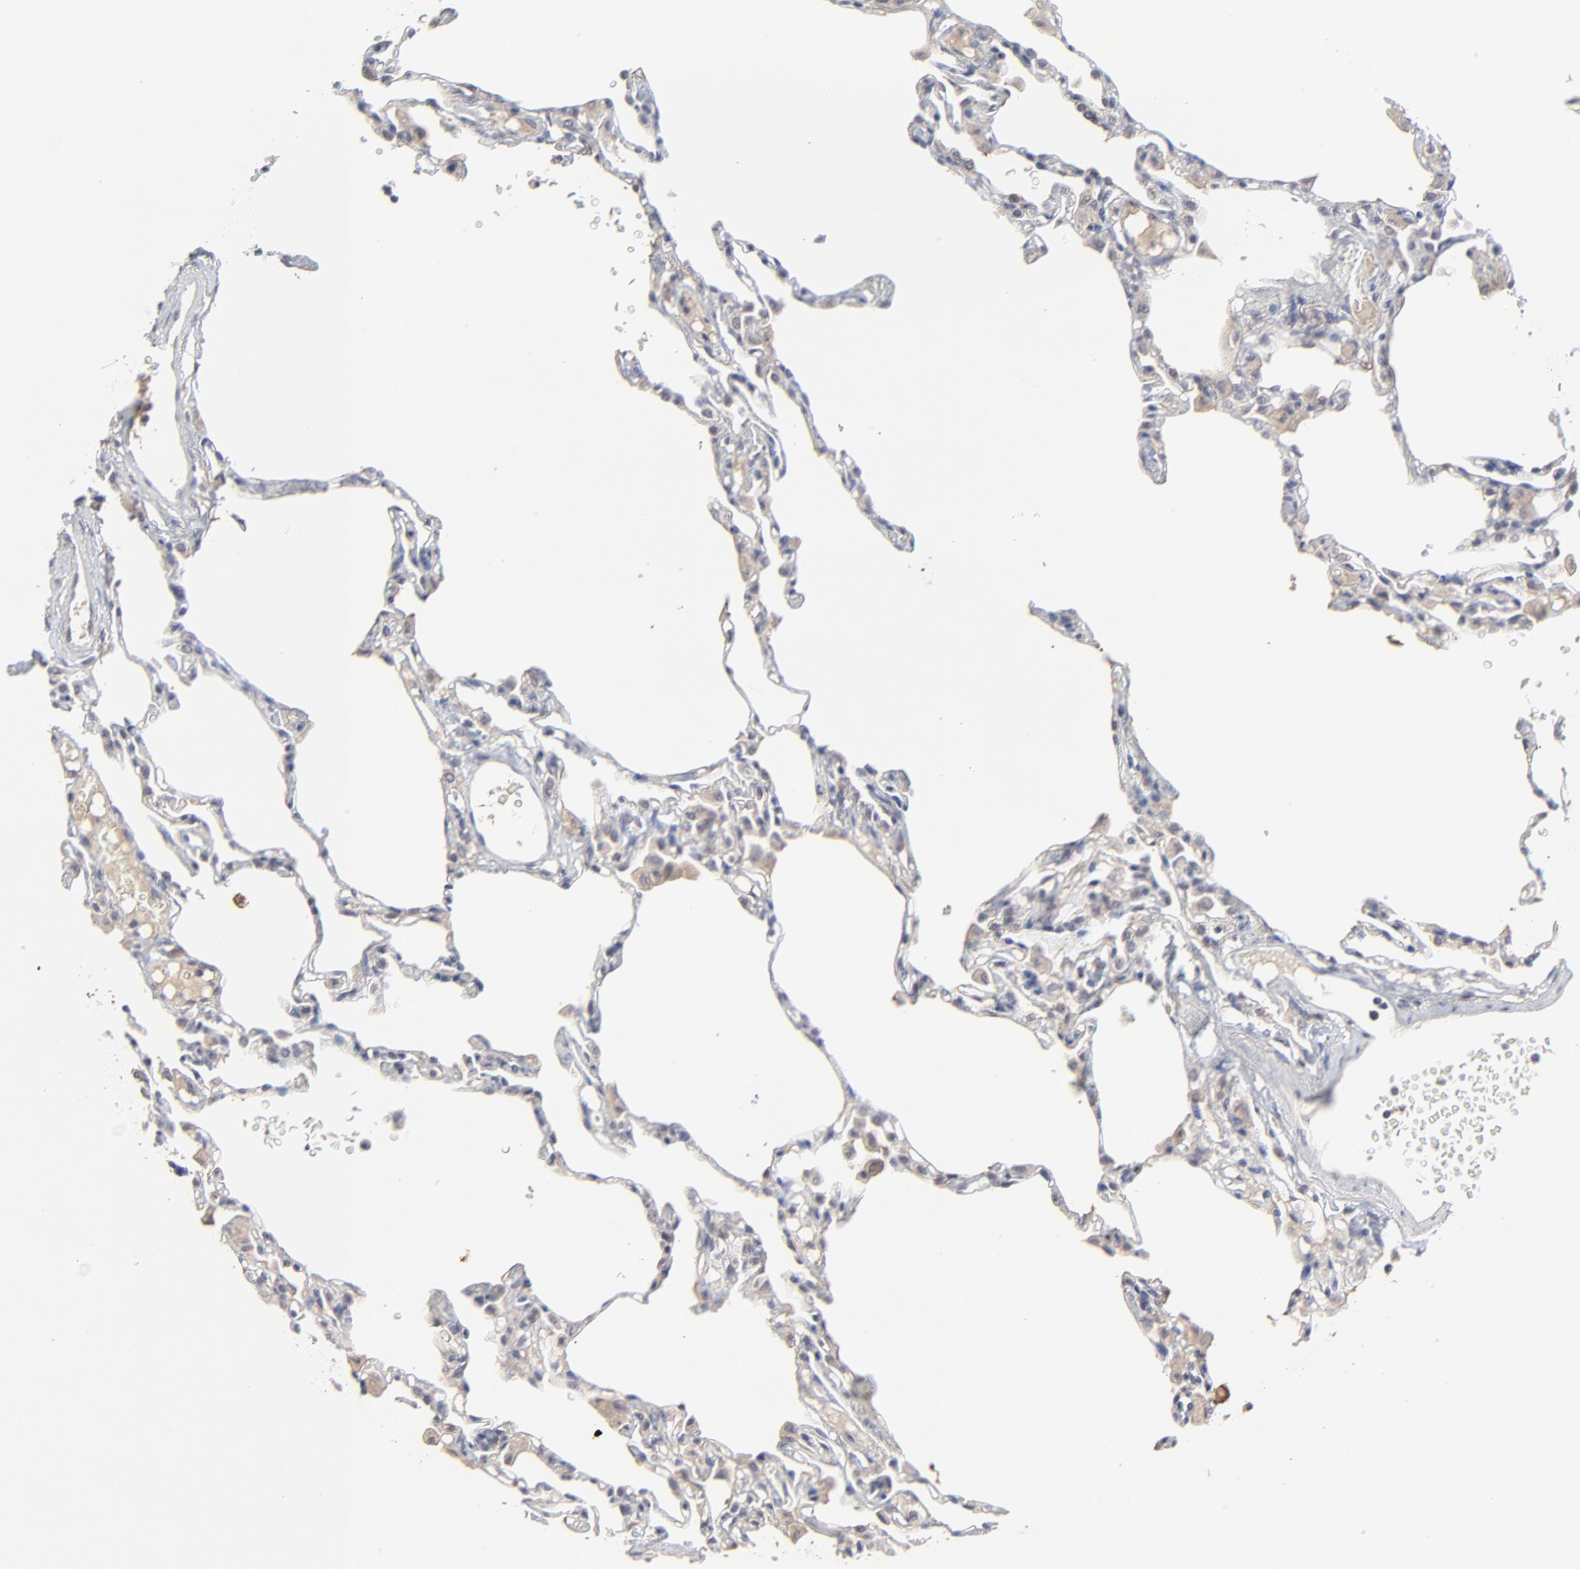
{"staining": {"intensity": "negative", "quantity": "none", "location": "none"}, "tissue": "lung", "cell_type": "Alveolar cells", "image_type": "normal", "snomed": [{"axis": "morphology", "description": "Normal tissue, NOS"}, {"axis": "topography", "description": "Lung"}], "caption": "A histopathology image of lung stained for a protein displays no brown staining in alveolar cells.", "gene": "FAM199X", "patient": {"sex": "female", "age": 49}}